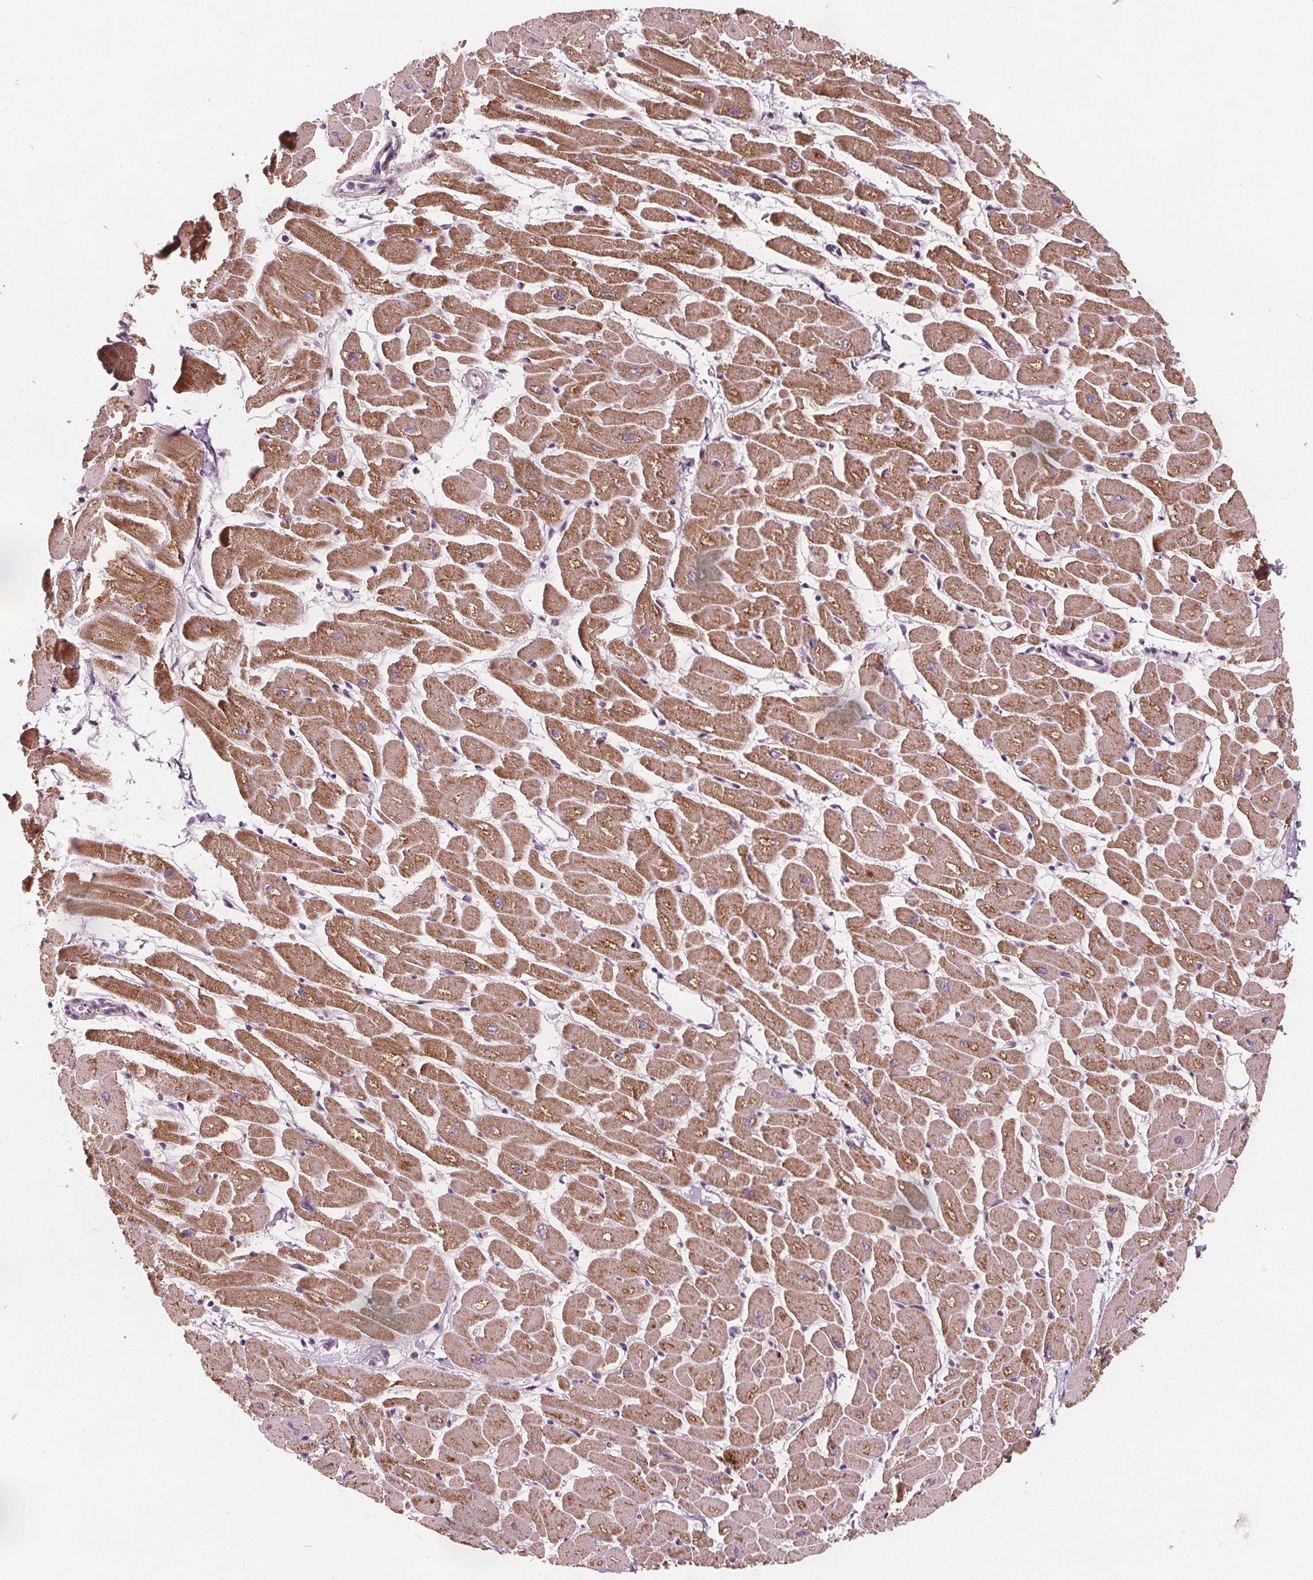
{"staining": {"intensity": "moderate", "quantity": ">75%", "location": "cytoplasmic/membranous"}, "tissue": "heart muscle", "cell_type": "Cardiomyocytes", "image_type": "normal", "snomed": [{"axis": "morphology", "description": "Normal tissue, NOS"}, {"axis": "topography", "description": "Heart"}], "caption": "Immunohistochemical staining of benign human heart muscle demonstrates medium levels of moderate cytoplasmic/membranous expression in approximately >75% of cardiomyocytes.", "gene": "ECI2", "patient": {"sex": "male", "age": 57}}